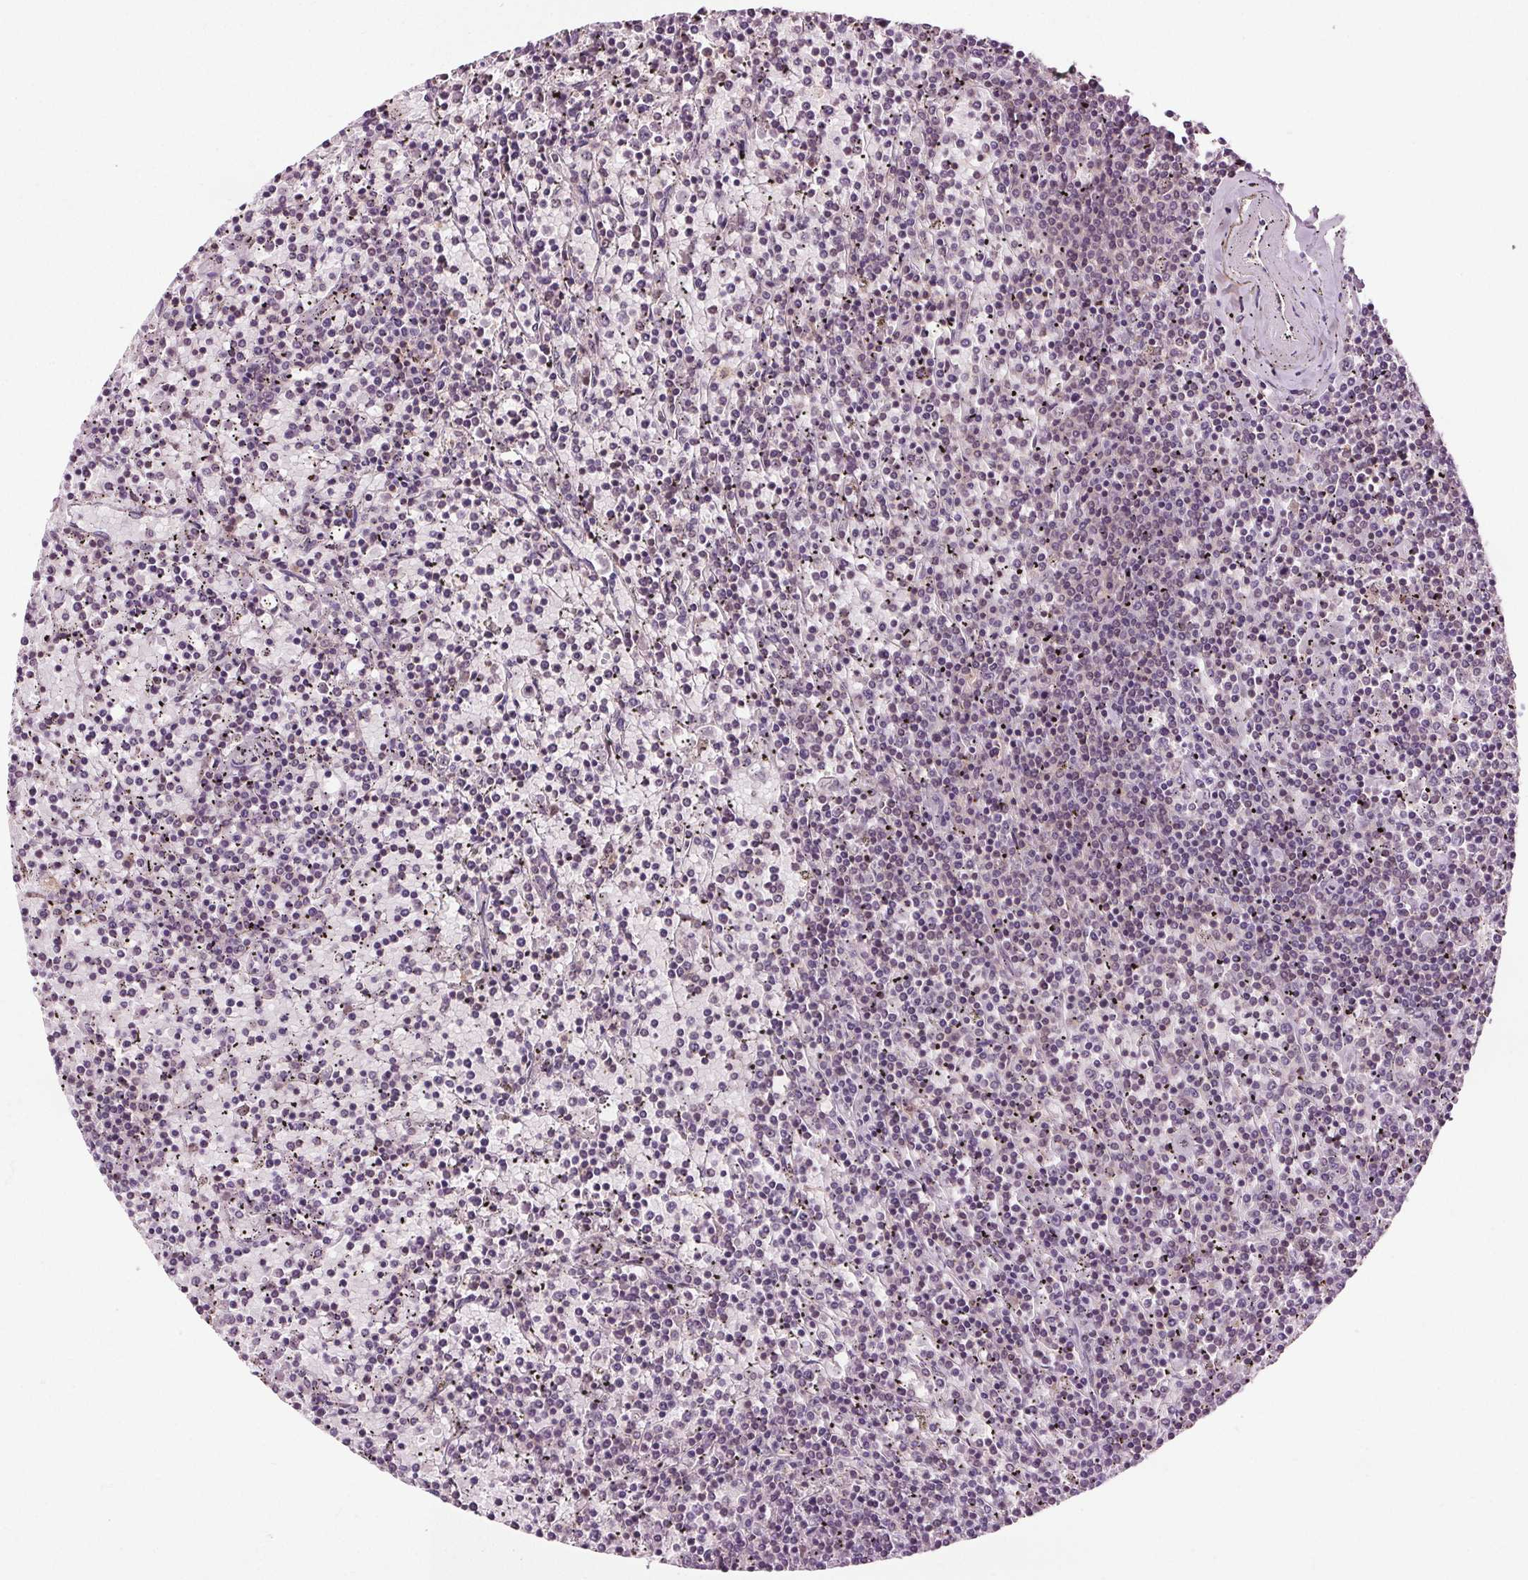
{"staining": {"intensity": "negative", "quantity": "none", "location": "none"}, "tissue": "lymphoma", "cell_type": "Tumor cells", "image_type": "cancer", "snomed": [{"axis": "morphology", "description": "Malignant lymphoma, non-Hodgkin's type, Low grade"}, {"axis": "topography", "description": "Spleen"}], "caption": "There is no significant positivity in tumor cells of low-grade malignant lymphoma, non-Hodgkin's type. (DAB (3,3'-diaminobenzidine) IHC, high magnification).", "gene": "DDX11", "patient": {"sex": "female", "age": 77}}